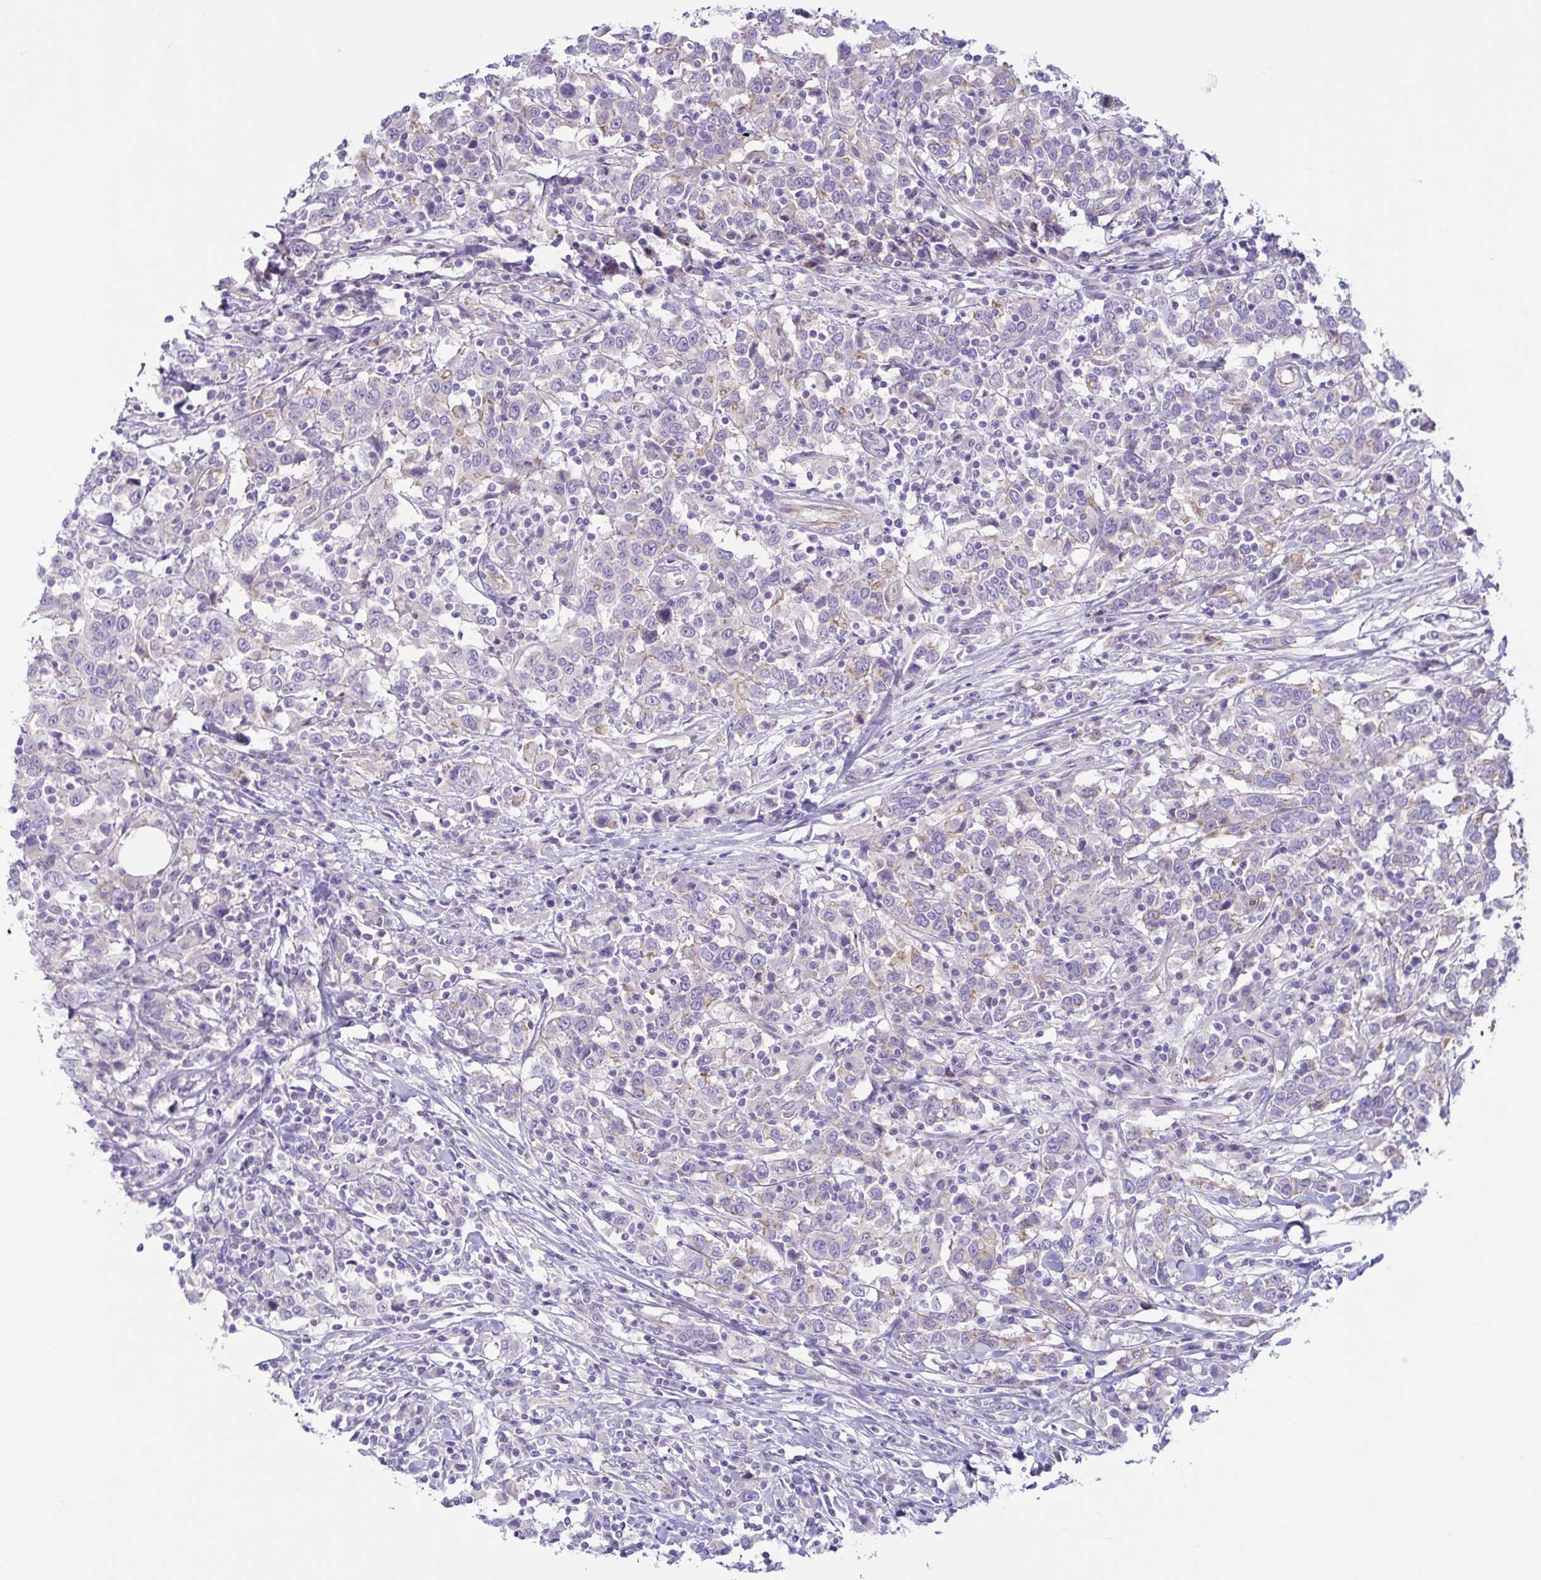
{"staining": {"intensity": "weak", "quantity": "<25%", "location": "cytoplasmic/membranous"}, "tissue": "urothelial cancer", "cell_type": "Tumor cells", "image_type": "cancer", "snomed": [{"axis": "morphology", "description": "Urothelial carcinoma, High grade"}, {"axis": "topography", "description": "Urinary bladder"}], "caption": "High magnification brightfield microscopy of urothelial cancer stained with DAB (3,3'-diaminobenzidine) (brown) and counterstained with hematoxylin (blue): tumor cells show no significant staining.", "gene": "TNNI2", "patient": {"sex": "male", "age": 61}}